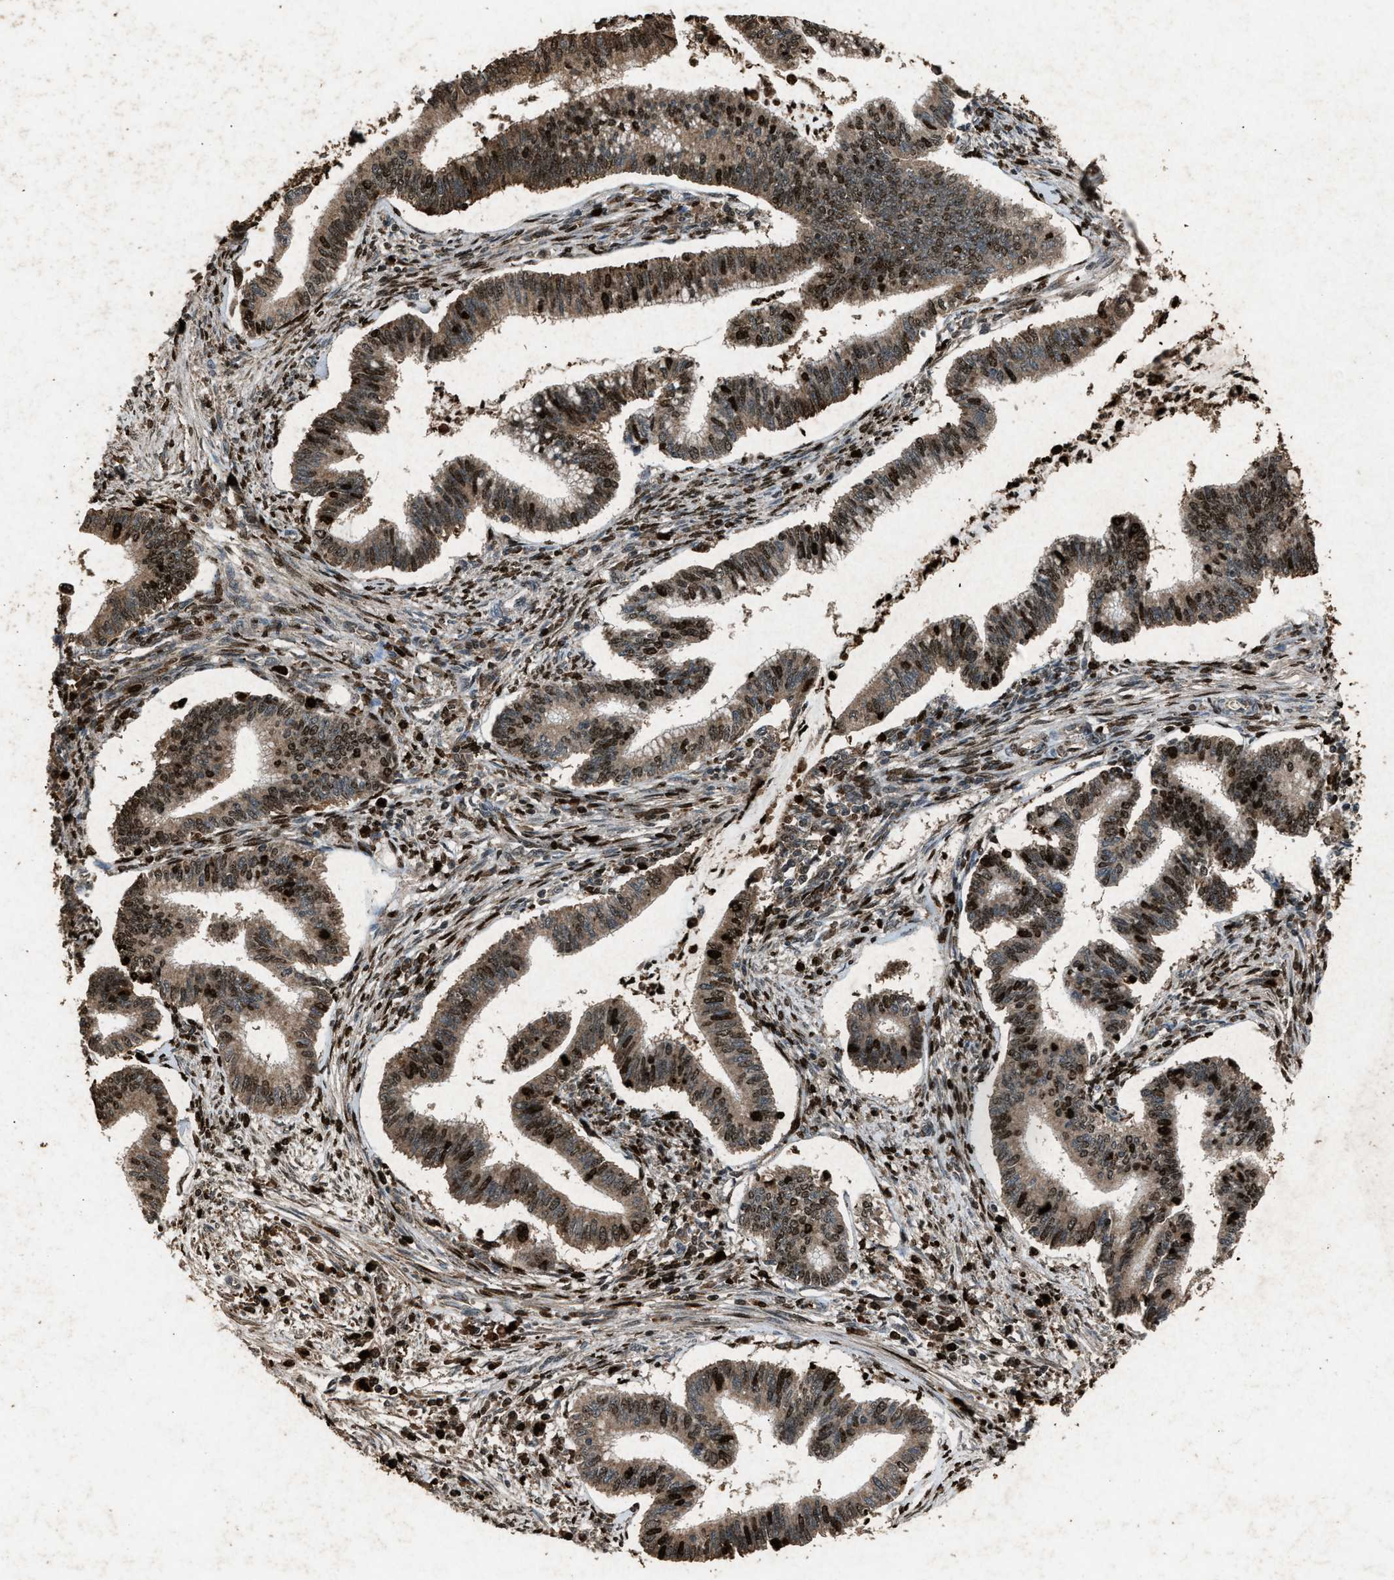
{"staining": {"intensity": "strong", "quantity": ">75%", "location": "cytoplasmic/membranous,nuclear"}, "tissue": "cervical cancer", "cell_type": "Tumor cells", "image_type": "cancer", "snomed": [{"axis": "morphology", "description": "Adenocarcinoma, NOS"}, {"axis": "topography", "description": "Cervix"}], "caption": "A micrograph of adenocarcinoma (cervical) stained for a protein demonstrates strong cytoplasmic/membranous and nuclear brown staining in tumor cells.", "gene": "PSMD1", "patient": {"sex": "female", "age": 36}}